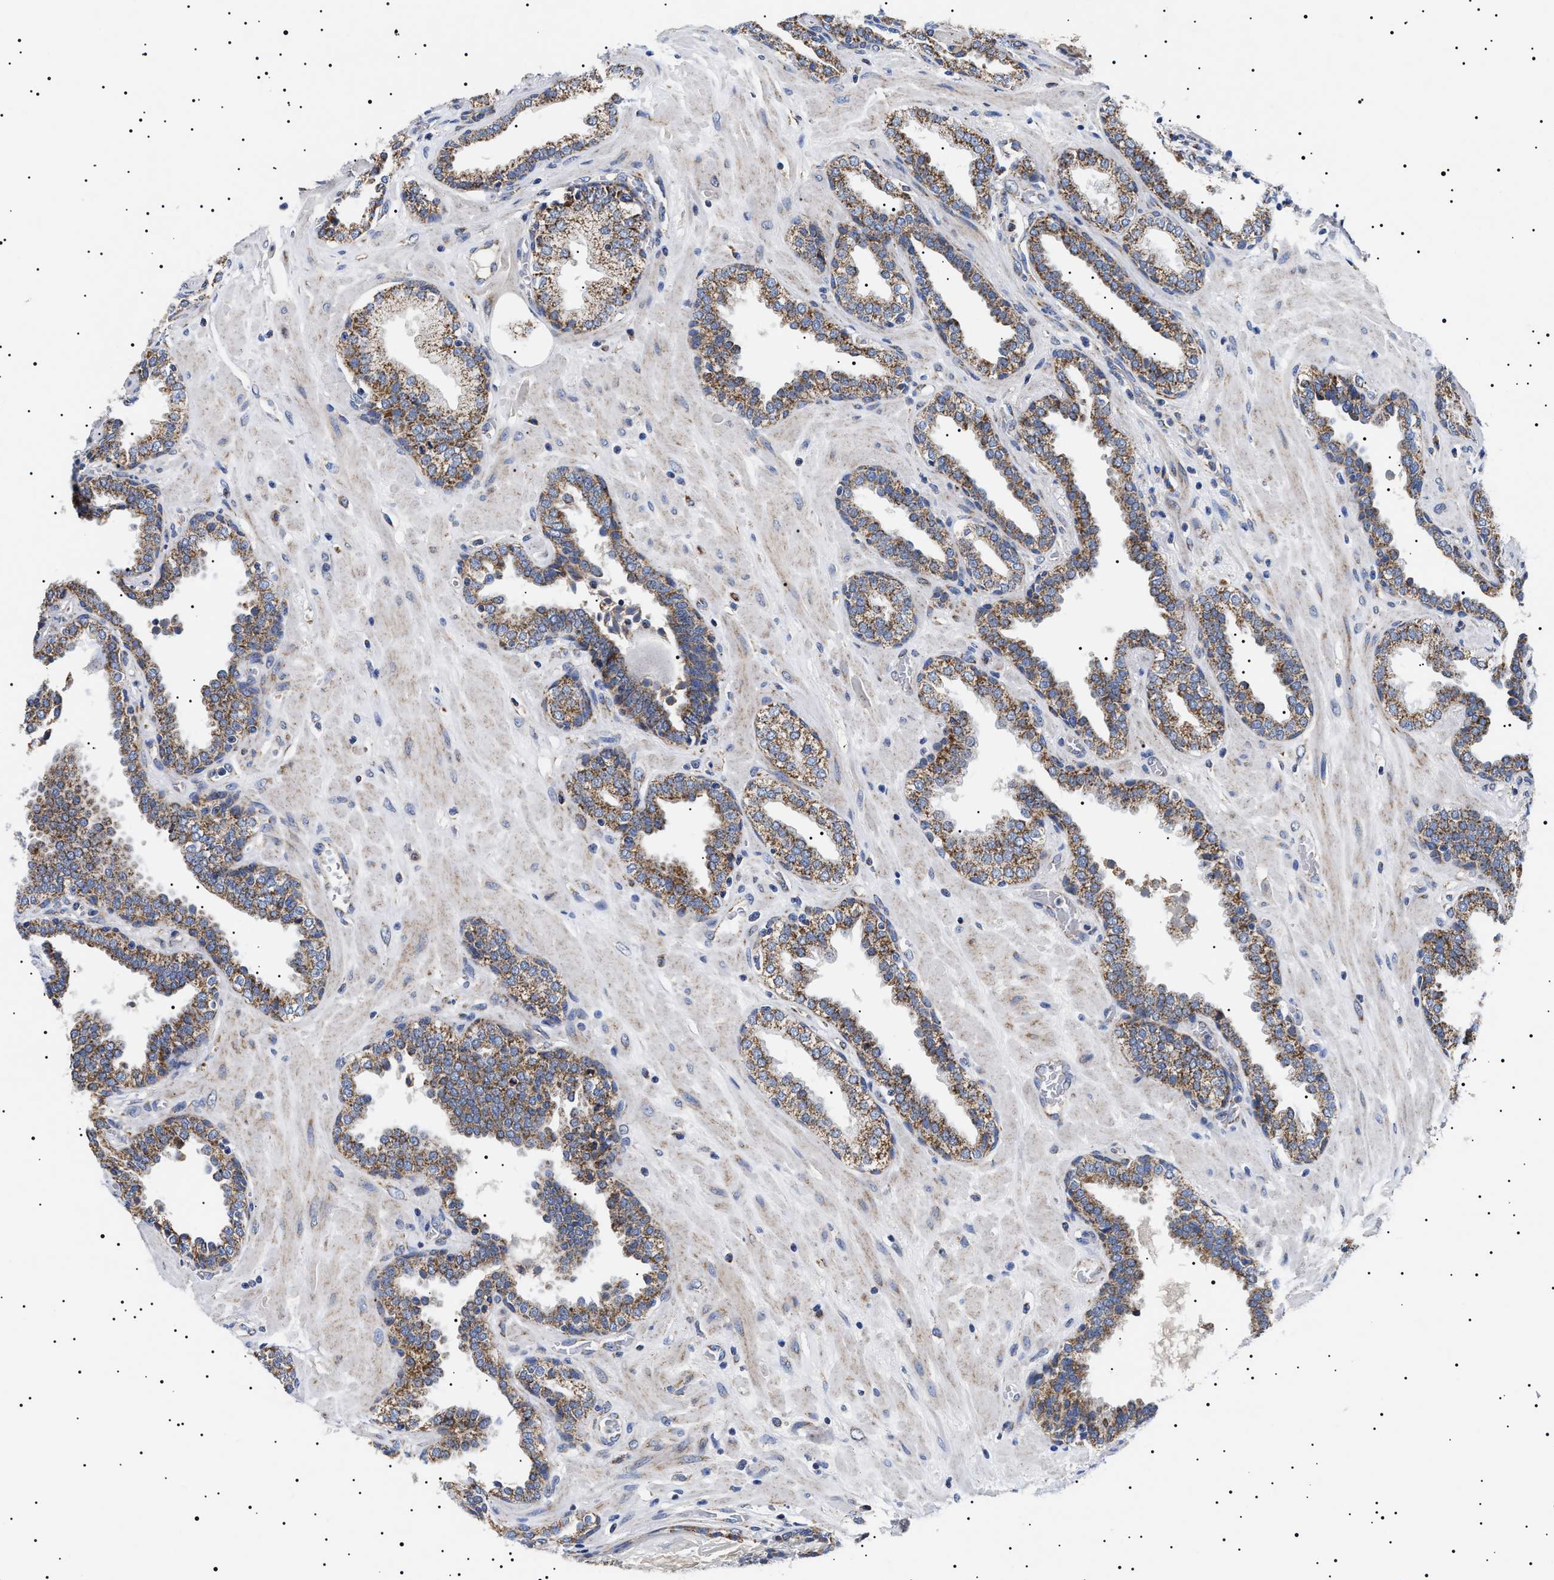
{"staining": {"intensity": "moderate", "quantity": ">75%", "location": "cytoplasmic/membranous"}, "tissue": "prostate", "cell_type": "Glandular cells", "image_type": "normal", "snomed": [{"axis": "morphology", "description": "Normal tissue, NOS"}, {"axis": "topography", "description": "Prostate"}], "caption": "There is medium levels of moderate cytoplasmic/membranous expression in glandular cells of normal prostate, as demonstrated by immunohistochemical staining (brown color).", "gene": "CHRDL2", "patient": {"sex": "male", "age": 51}}